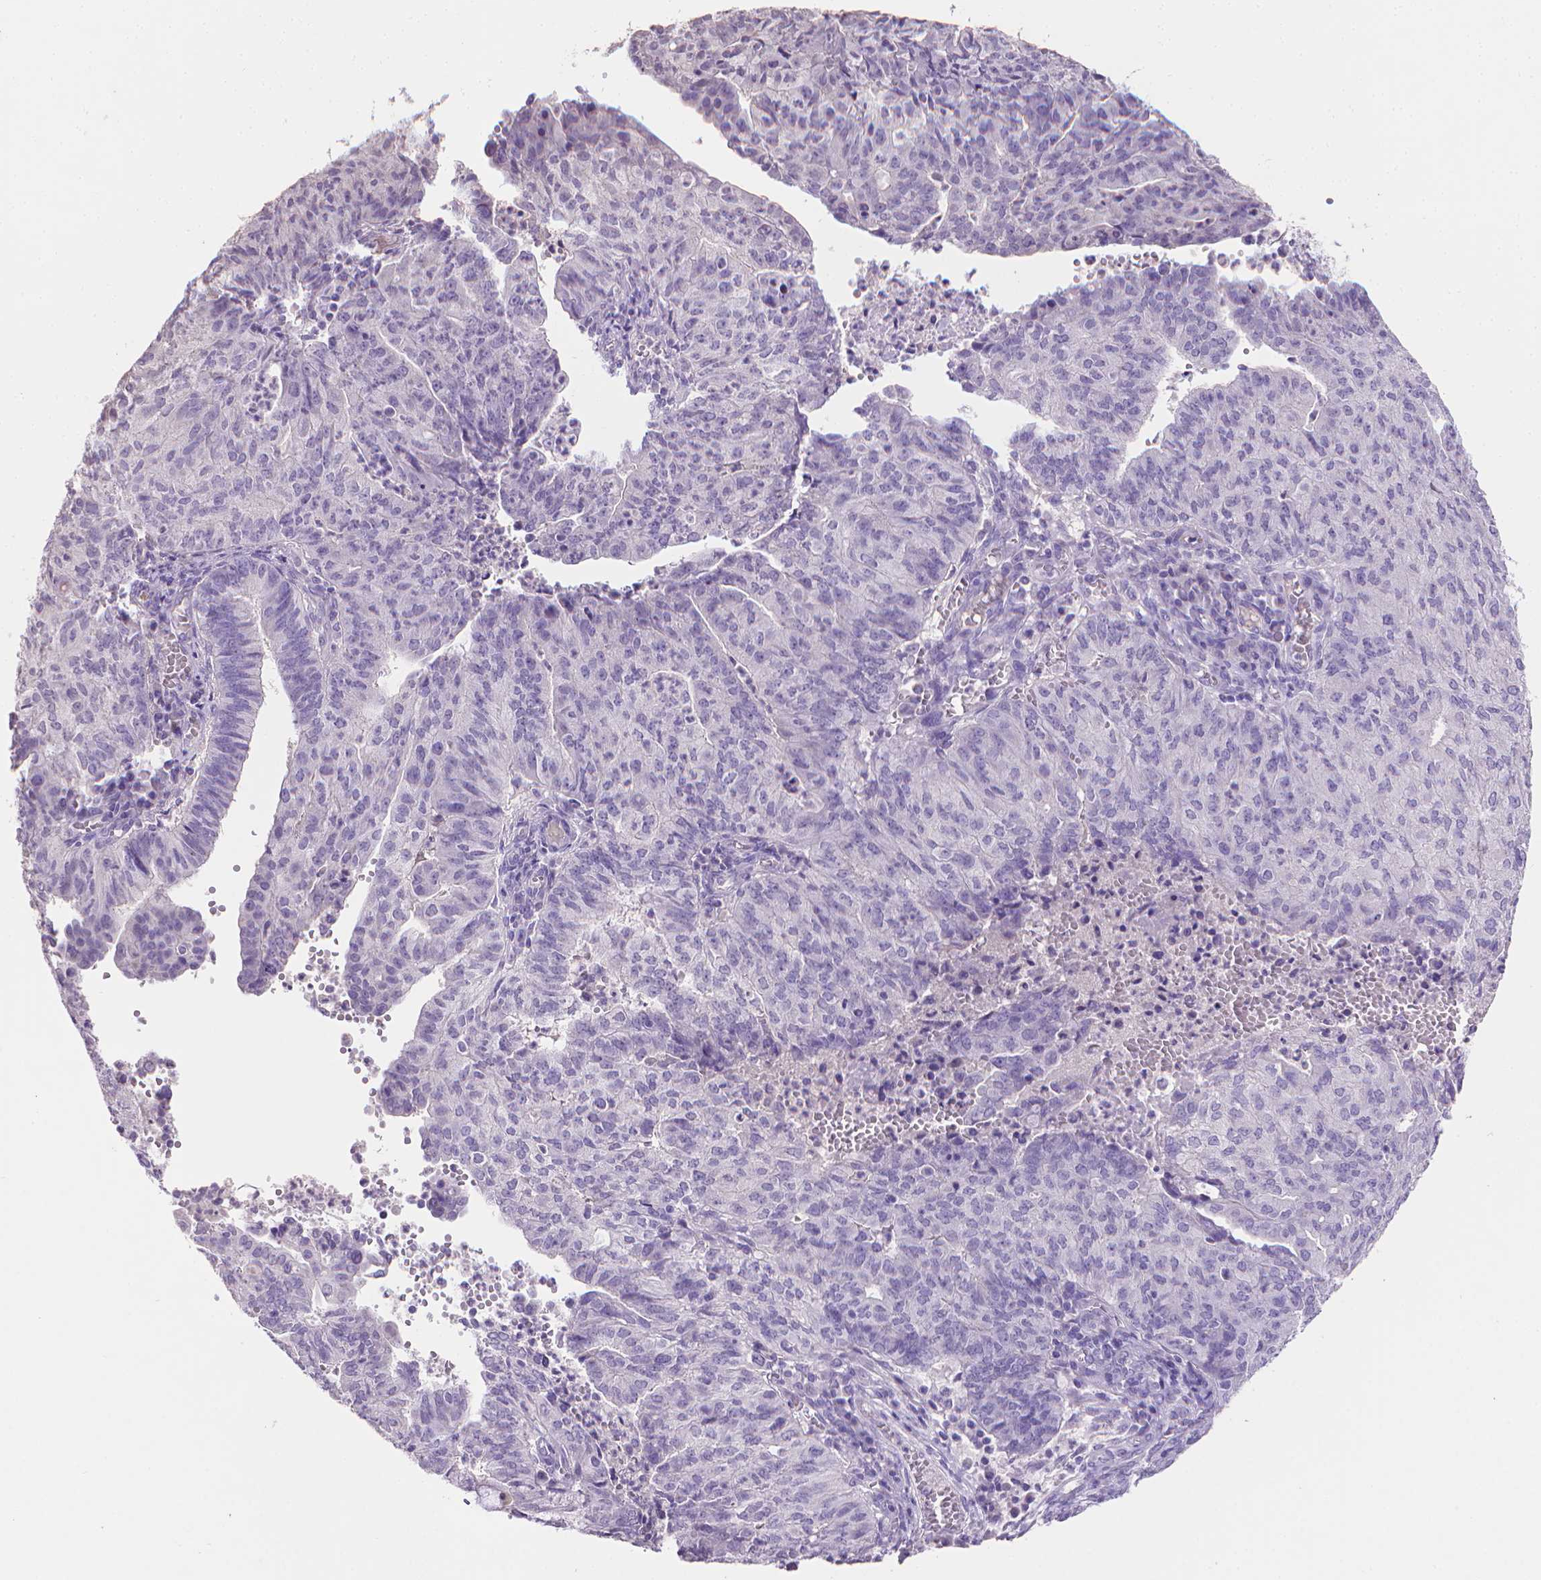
{"staining": {"intensity": "negative", "quantity": "none", "location": "none"}, "tissue": "endometrial cancer", "cell_type": "Tumor cells", "image_type": "cancer", "snomed": [{"axis": "morphology", "description": "Adenocarcinoma, NOS"}, {"axis": "topography", "description": "Endometrium"}], "caption": "The micrograph exhibits no significant staining in tumor cells of endometrial cancer (adenocarcinoma). The staining was performed using DAB (3,3'-diaminobenzidine) to visualize the protein expression in brown, while the nuclei were stained in blue with hematoxylin (Magnification: 20x).", "gene": "TNNI2", "patient": {"sex": "female", "age": 82}}